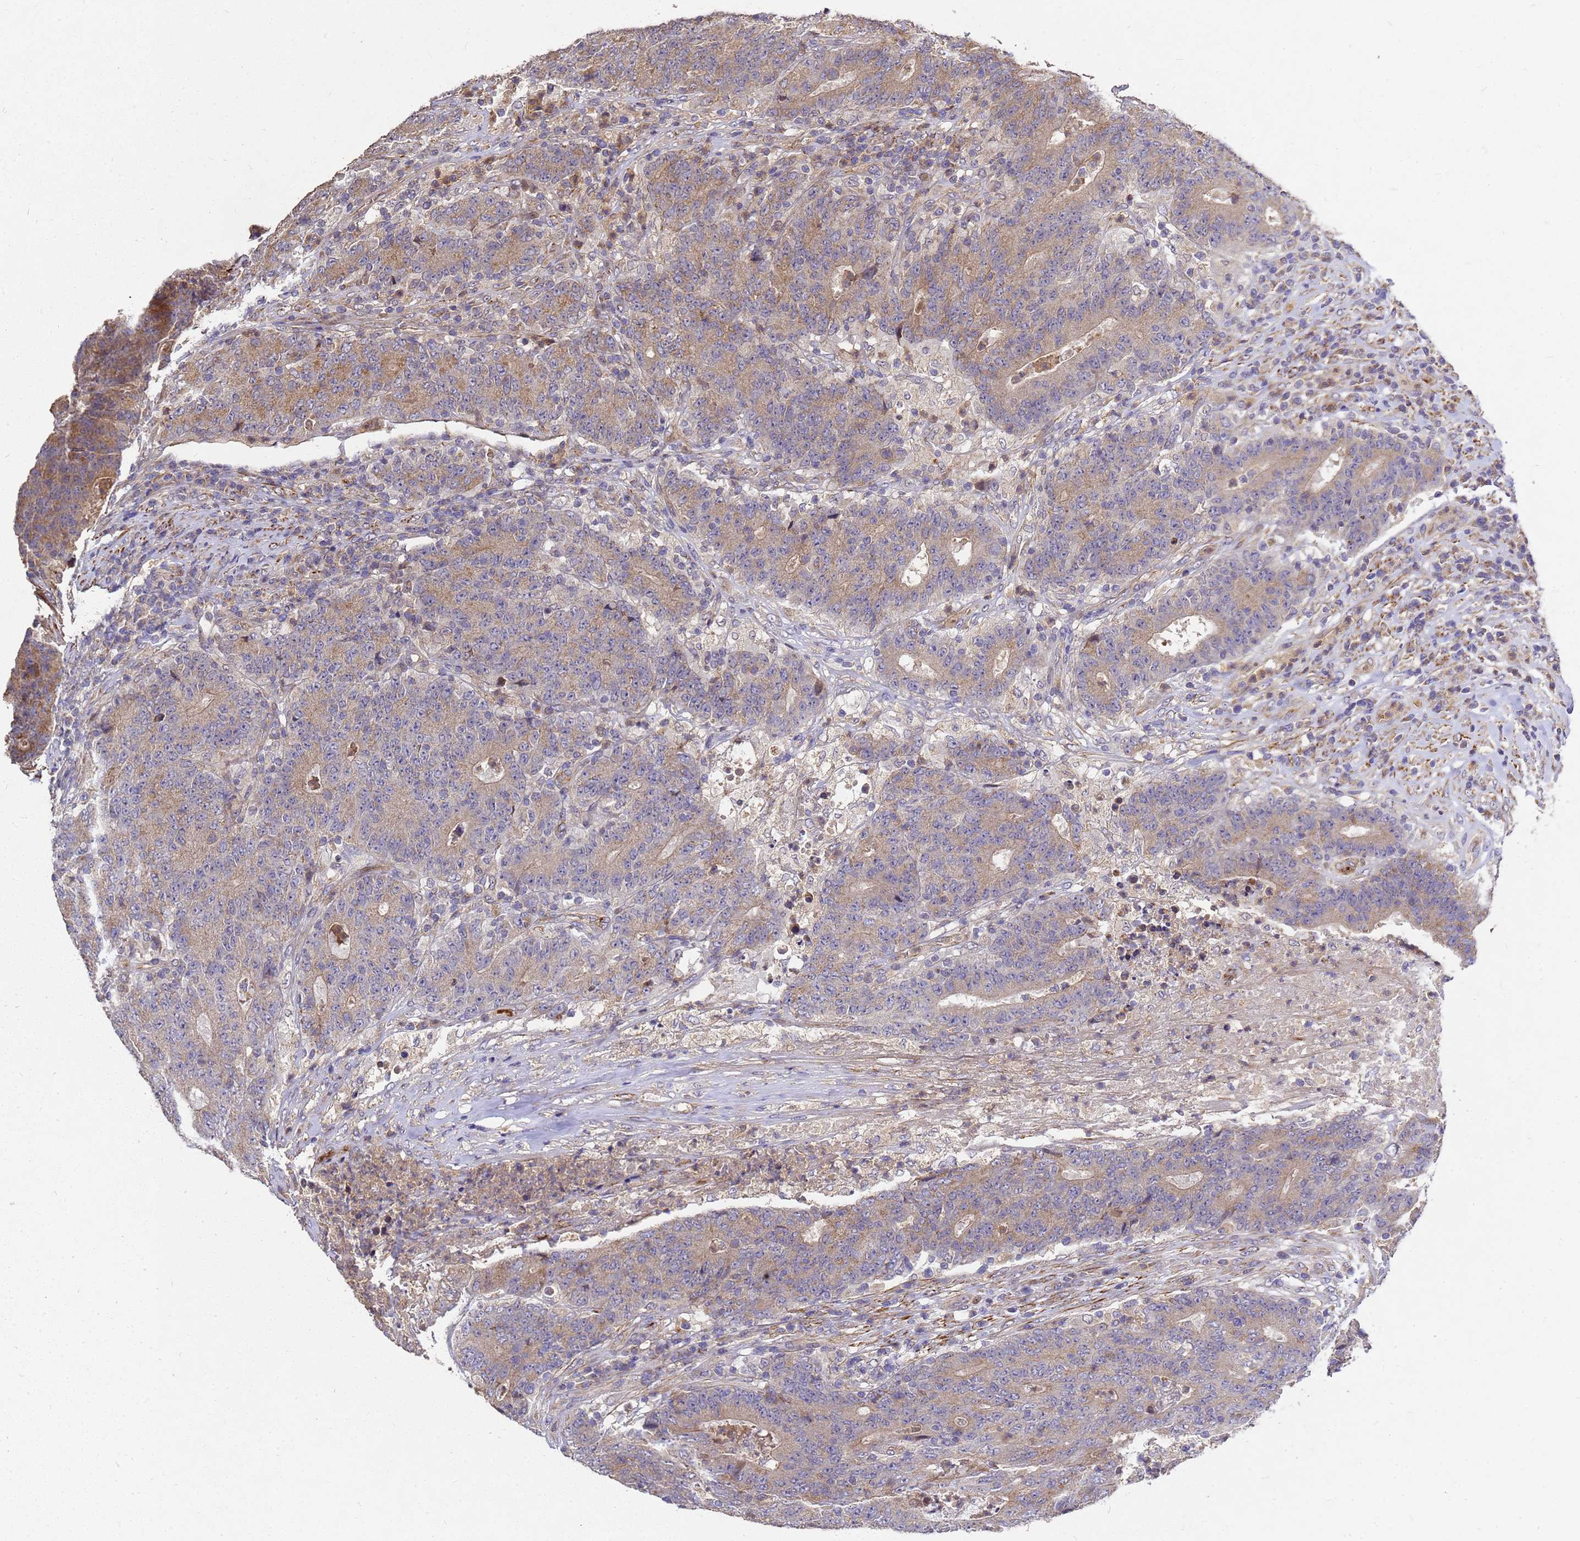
{"staining": {"intensity": "weak", "quantity": "25%-75%", "location": "cytoplasmic/membranous"}, "tissue": "colorectal cancer", "cell_type": "Tumor cells", "image_type": "cancer", "snomed": [{"axis": "morphology", "description": "Adenocarcinoma, NOS"}, {"axis": "topography", "description": "Colon"}], "caption": "Immunohistochemistry (IHC) image of neoplastic tissue: human colorectal cancer (adenocarcinoma) stained using IHC reveals low levels of weak protein expression localized specifically in the cytoplasmic/membranous of tumor cells, appearing as a cytoplasmic/membranous brown color.", "gene": "RSPRY1", "patient": {"sex": "female", "age": 75}}